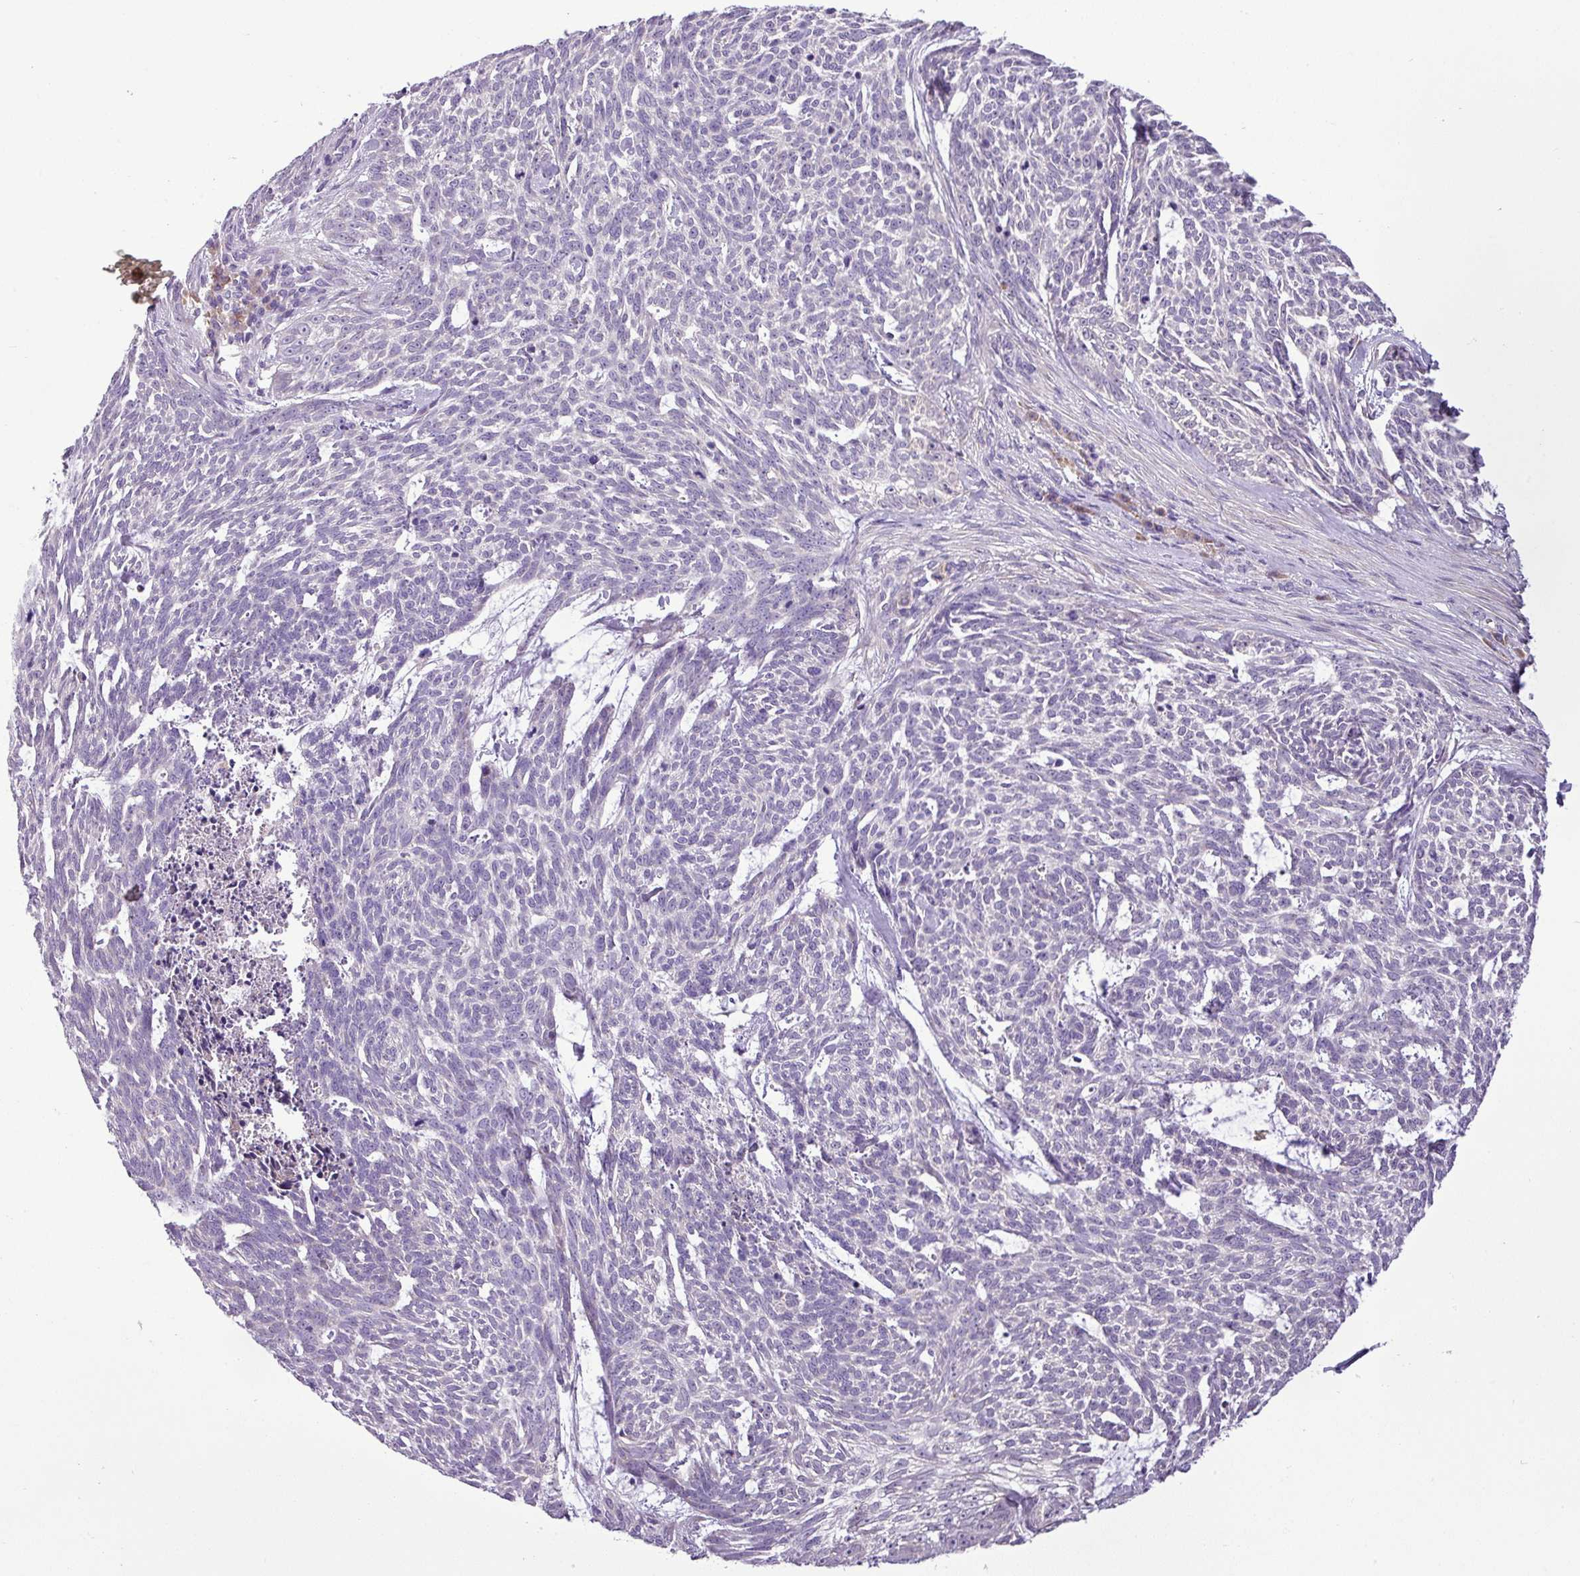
{"staining": {"intensity": "negative", "quantity": "none", "location": "none"}, "tissue": "skin cancer", "cell_type": "Tumor cells", "image_type": "cancer", "snomed": [{"axis": "morphology", "description": "Basal cell carcinoma"}, {"axis": "topography", "description": "Skin"}], "caption": "Skin cancer was stained to show a protein in brown. There is no significant positivity in tumor cells.", "gene": "MOCS3", "patient": {"sex": "female", "age": 93}}